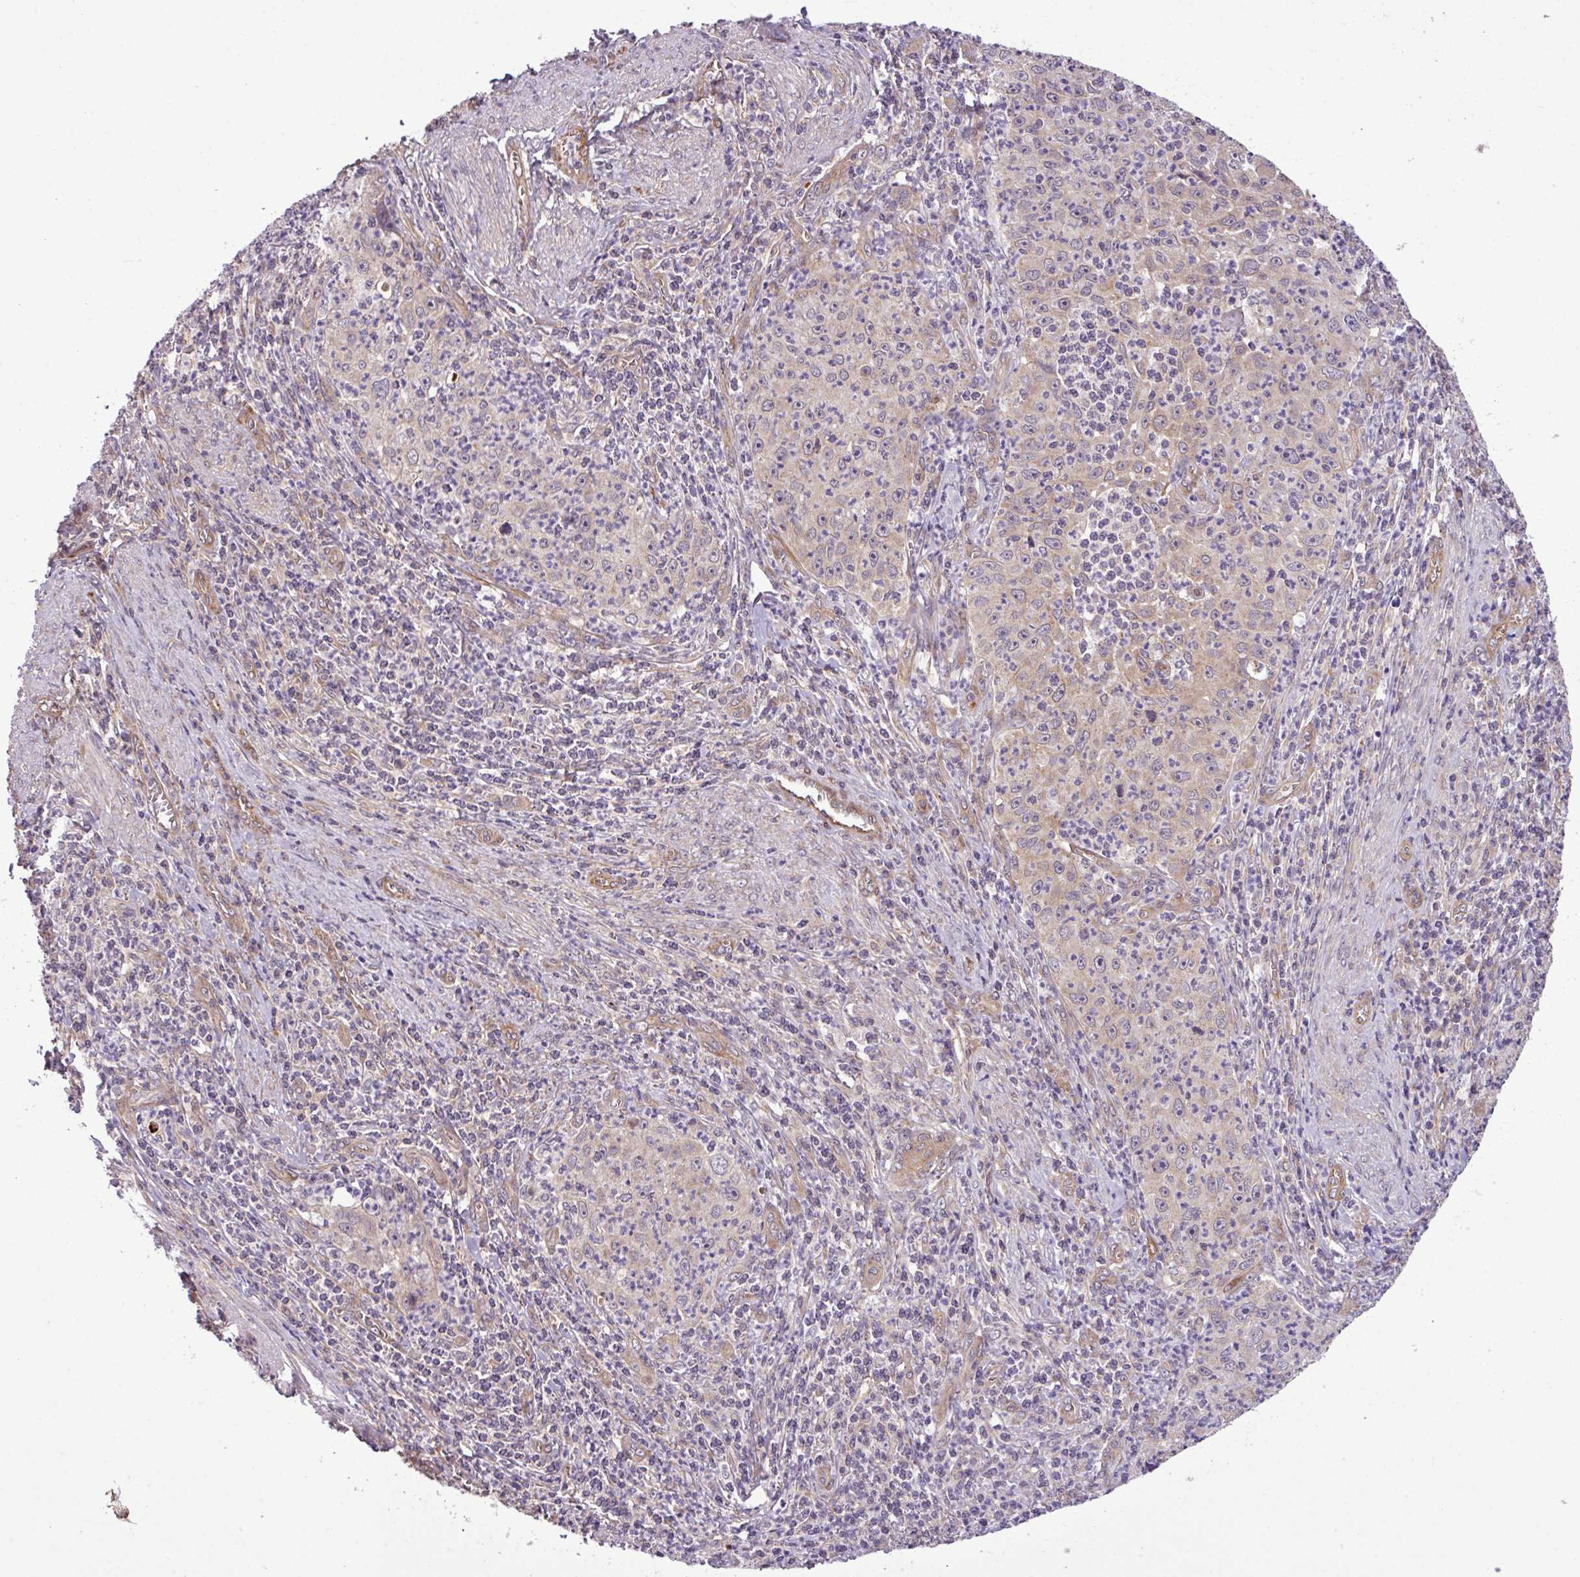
{"staining": {"intensity": "weak", "quantity": "<25%", "location": "cytoplasmic/membranous"}, "tissue": "cervical cancer", "cell_type": "Tumor cells", "image_type": "cancer", "snomed": [{"axis": "morphology", "description": "Squamous cell carcinoma, NOS"}, {"axis": "topography", "description": "Cervix"}], "caption": "Tumor cells show no significant positivity in squamous cell carcinoma (cervical). (Stains: DAB (3,3'-diaminobenzidine) immunohistochemistry (IHC) with hematoxylin counter stain, Microscopy: brightfield microscopy at high magnification).", "gene": "XIAP", "patient": {"sex": "female", "age": 30}}